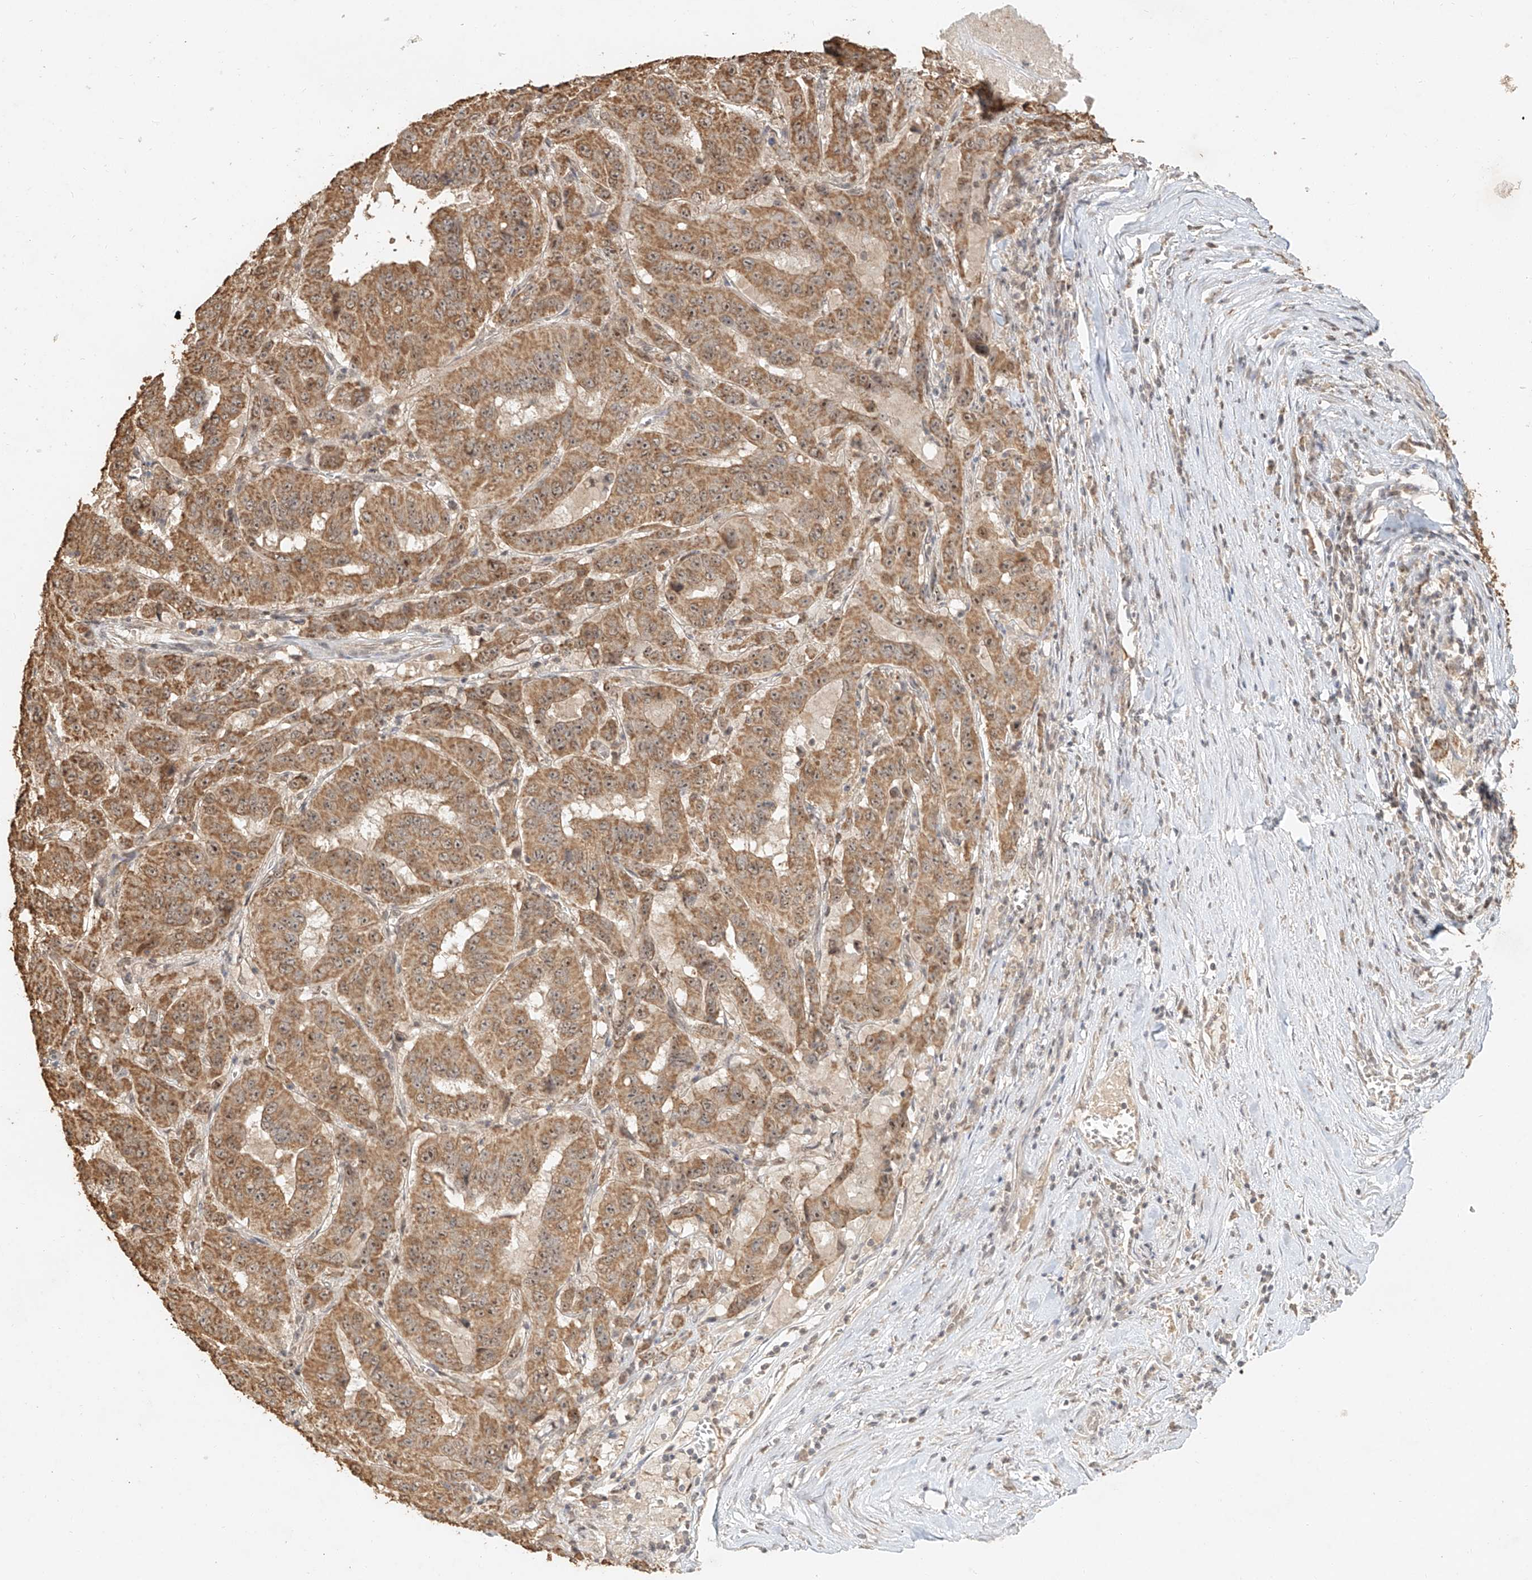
{"staining": {"intensity": "moderate", "quantity": ">75%", "location": "cytoplasmic/membranous"}, "tissue": "pancreatic cancer", "cell_type": "Tumor cells", "image_type": "cancer", "snomed": [{"axis": "morphology", "description": "Adenocarcinoma, NOS"}, {"axis": "topography", "description": "Pancreas"}], "caption": "Approximately >75% of tumor cells in human pancreatic cancer (adenocarcinoma) reveal moderate cytoplasmic/membranous protein positivity as visualized by brown immunohistochemical staining.", "gene": "CXorf58", "patient": {"sex": "male", "age": 63}}